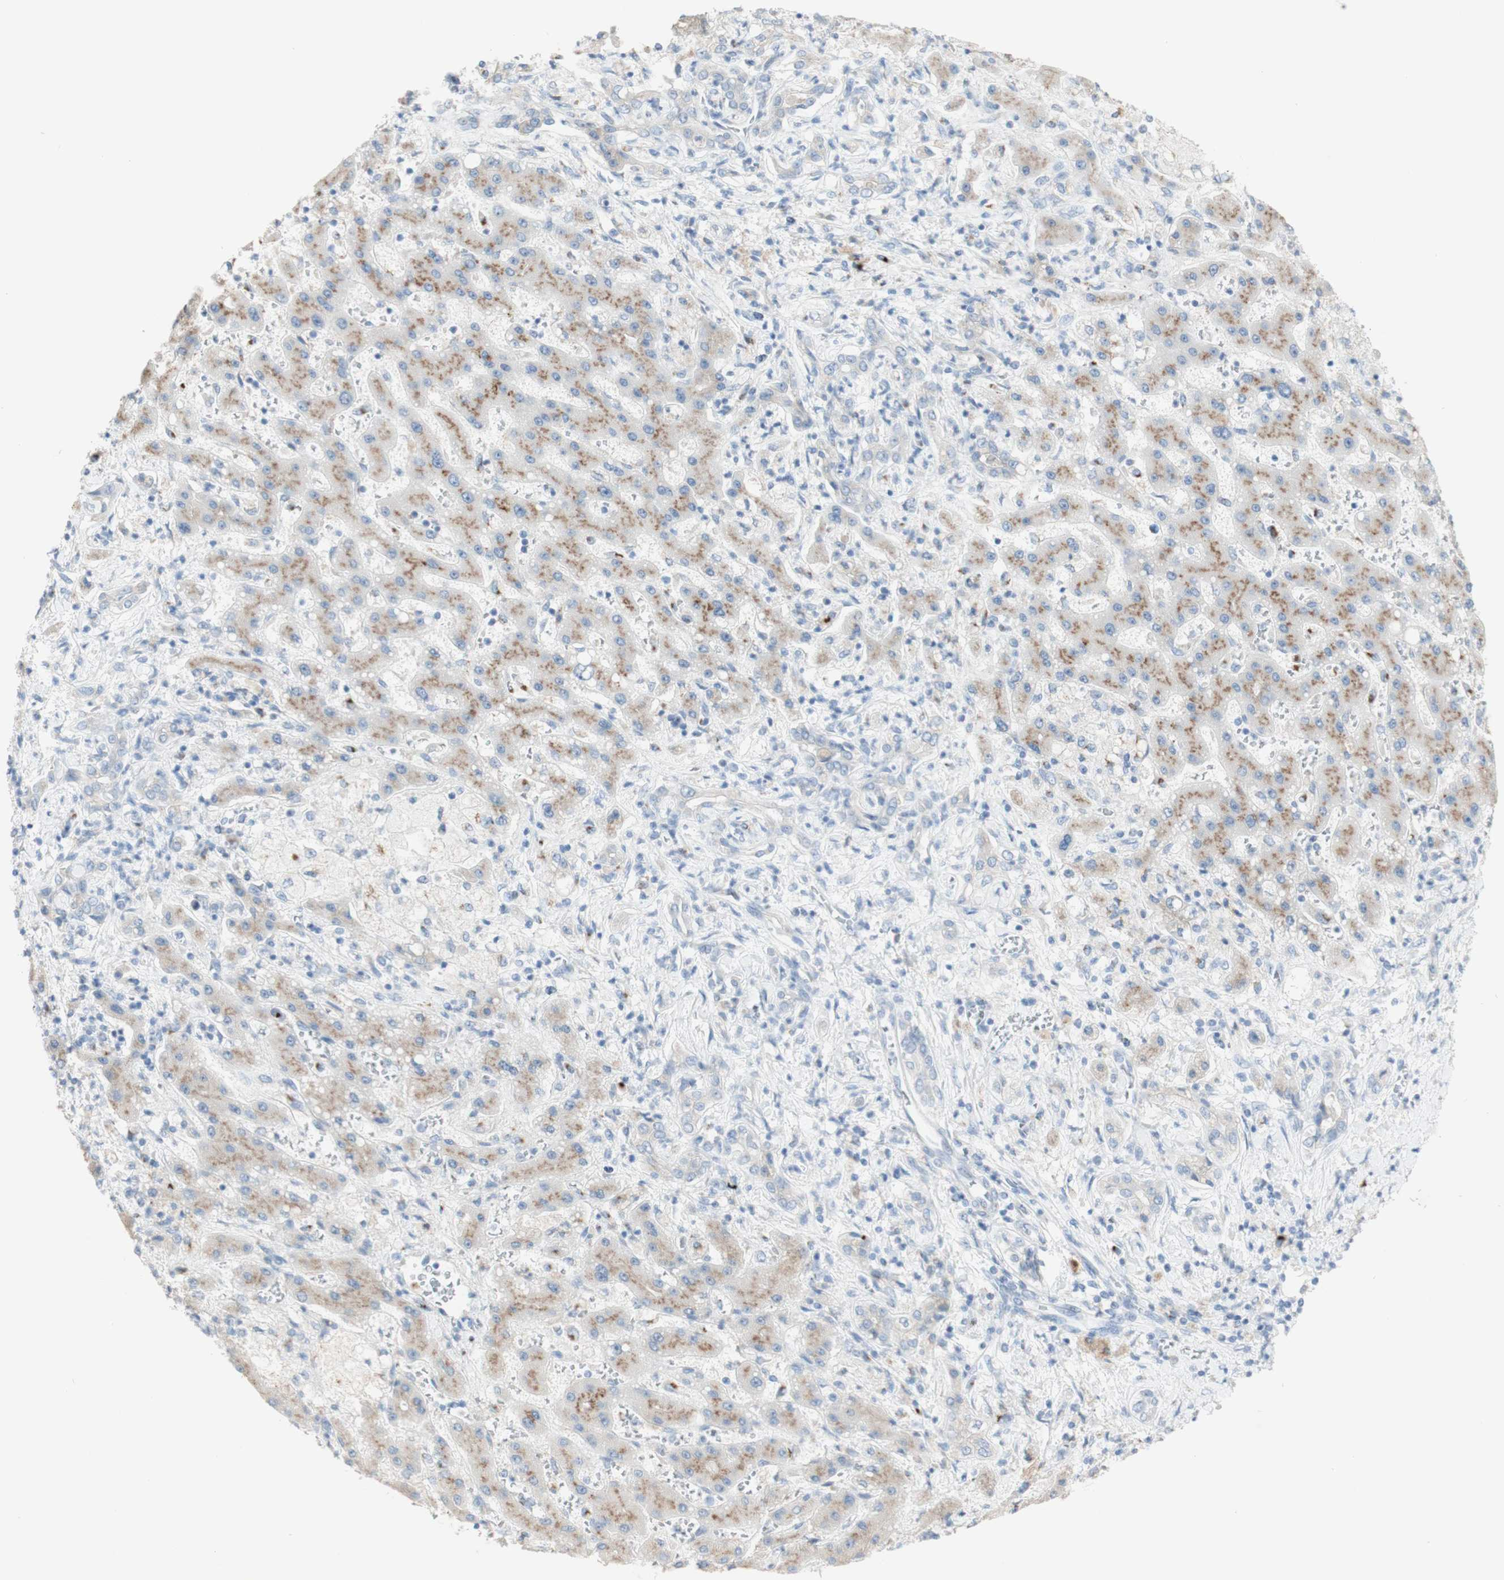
{"staining": {"intensity": "negative", "quantity": "none", "location": "none"}, "tissue": "liver cancer", "cell_type": "Tumor cells", "image_type": "cancer", "snomed": [{"axis": "morphology", "description": "Cholangiocarcinoma"}, {"axis": "topography", "description": "Liver"}], "caption": "Tumor cells show no significant staining in liver cancer (cholangiocarcinoma). The staining was performed using DAB (3,3'-diaminobenzidine) to visualize the protein expression in brown, while the nuclei were stained in blue with hematoxylin (Magnification: 20x).", "gene": "MANEA", "patient": {"sex": "male", "age": 50}}